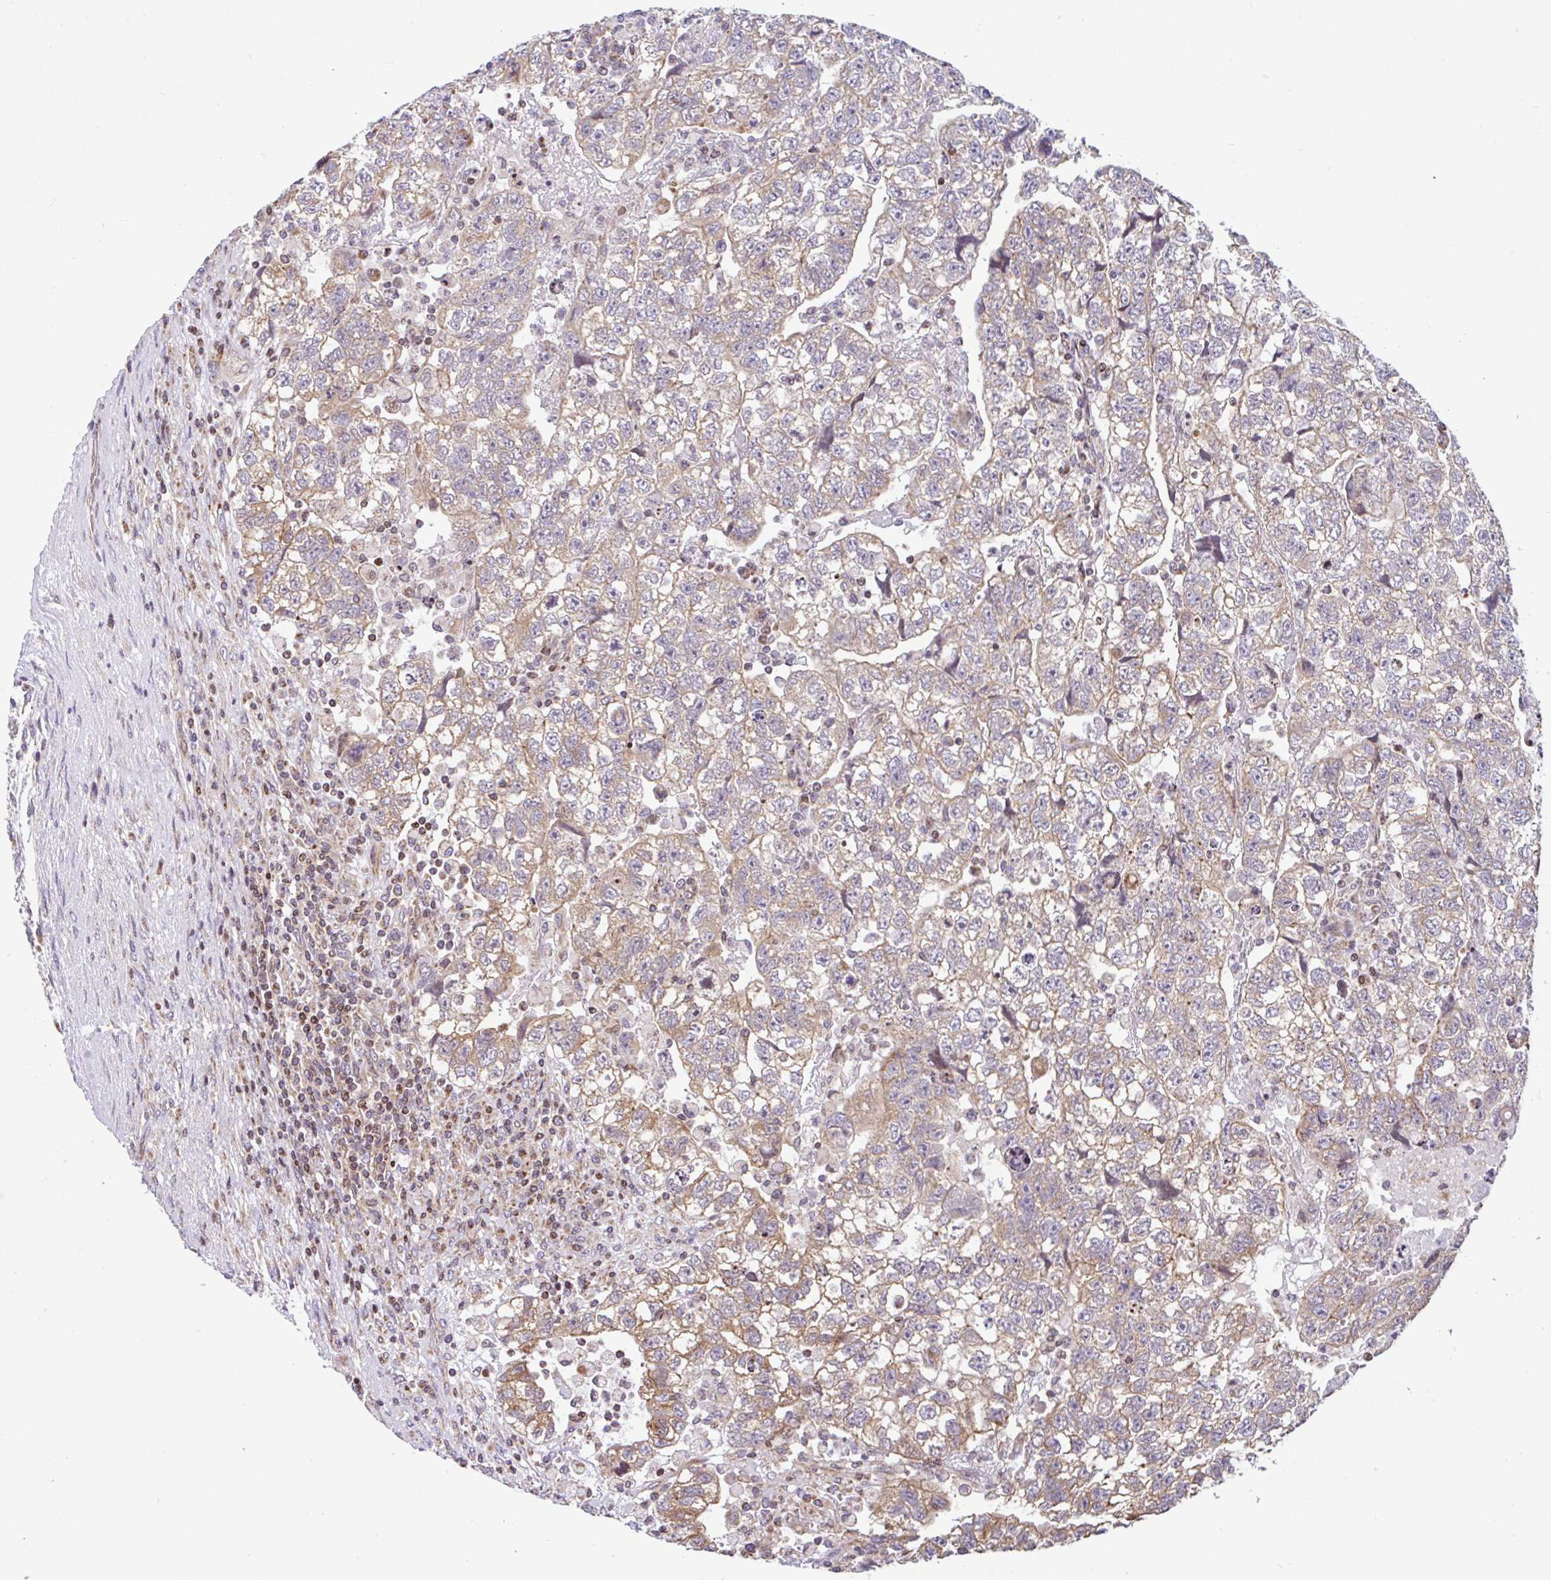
{"staining": {"intensity": "moderate", "quantity": ">75%", "location": "cytoplasmic/membranous"}, "tissue": "testis cancer", "cell_type": "Tumor cells", "image_type": "cancer", "snomed": [{"axis": "morphology", "description": "Normal tissue, NOS"}, {"axis": "morphology", "description": "Carcinoma, Embryonal, NOS"}, {"axis": "topography", "description": "Testis"}], "caption": "Testis cancer (embryonal carcinoma) stained for a protein (brown) shows moderate cytoplasmic/membranous positive expression in approximately >75% of tumor cells.", "gene": "FIGNL1", "patient": {"sex": "male", "age": 36}}